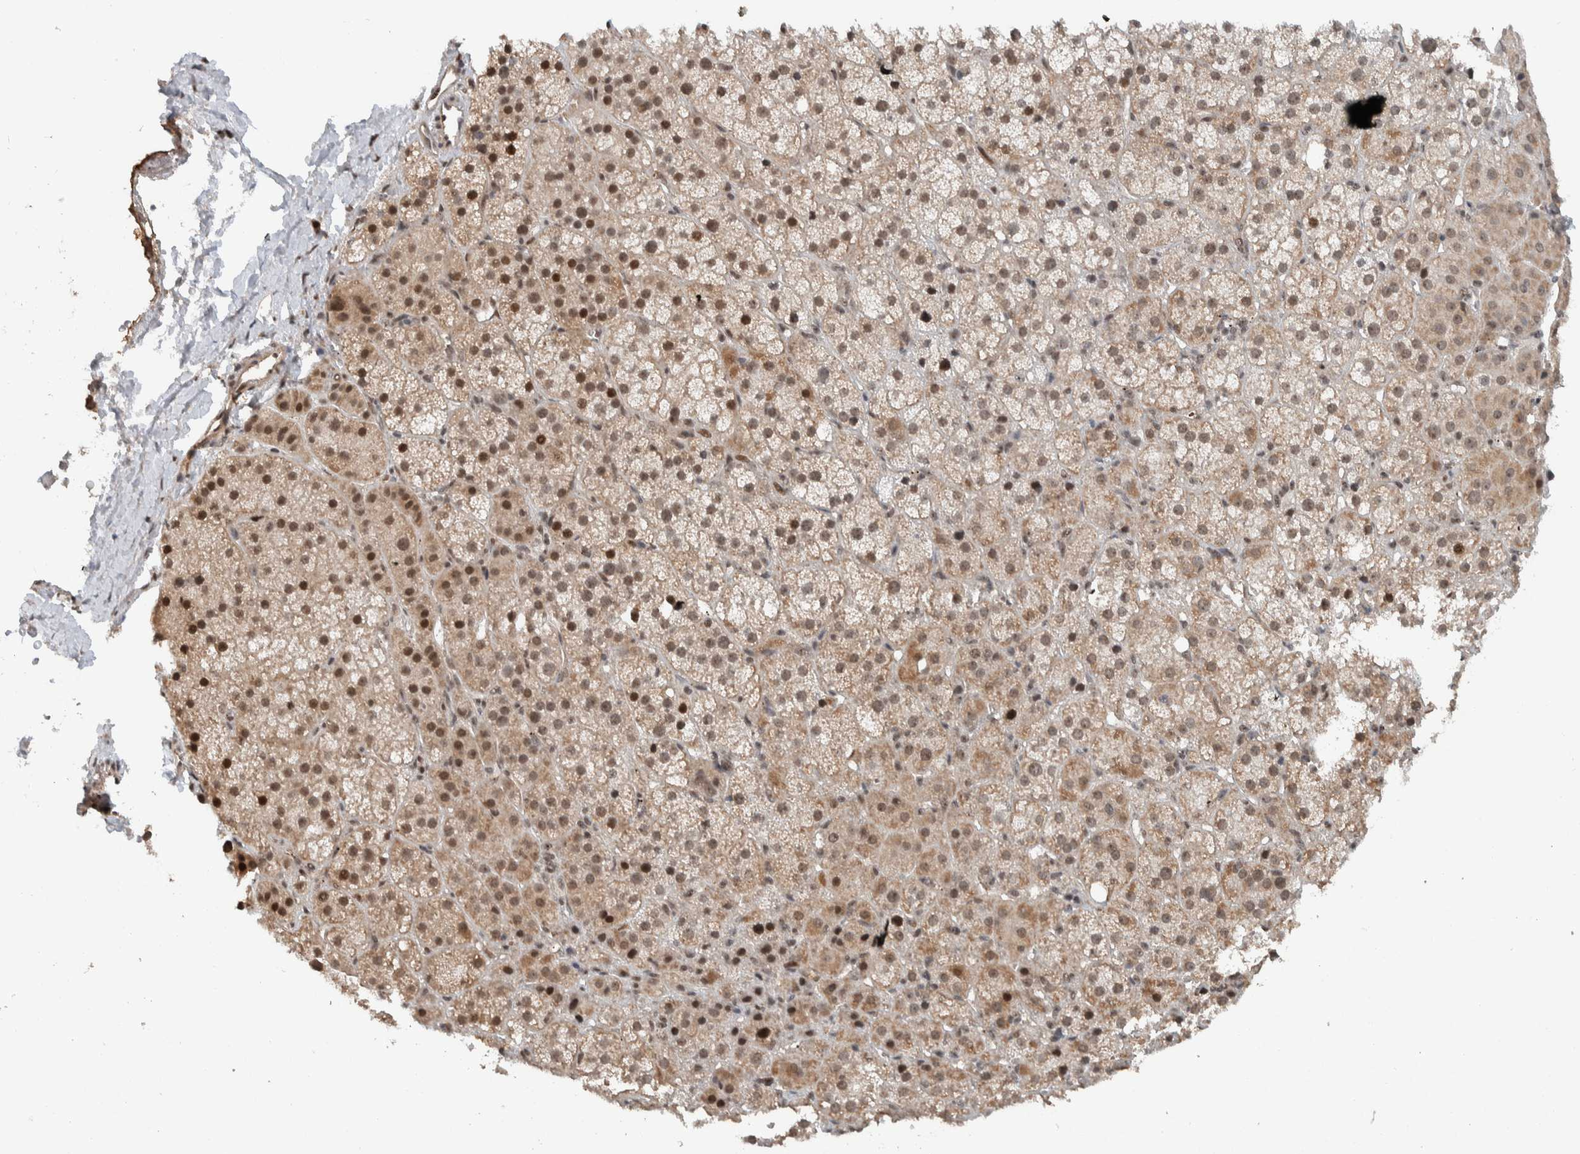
{"staining": {"intensity": "moderate", "quantity": ">75%", "location": "cytoplasmic/membranous,nuclear"}, "tissue": "adrenal gland", "cell_type": "Glandular cells", "image_type": "normal", "snomed": [{"axis": "morphology", "description": "Normal tissue, NOS"}, {"axis": "topography", "description": "Adrenal gland"}], "caption": "Adrenal gland stained with DAB IHC demonstrates medium levels of moderate cytoplasmic/membranous,nuclear expression in about >75% of glandular cells. The staining was performed using DAB (3,3'-diaminobenzidine), with brown indicating positive protein expression. Nuclei are stained blue with hematoxylin.", "gene": "ZFP91", "patient": {"sex": "female", "age": 57}}